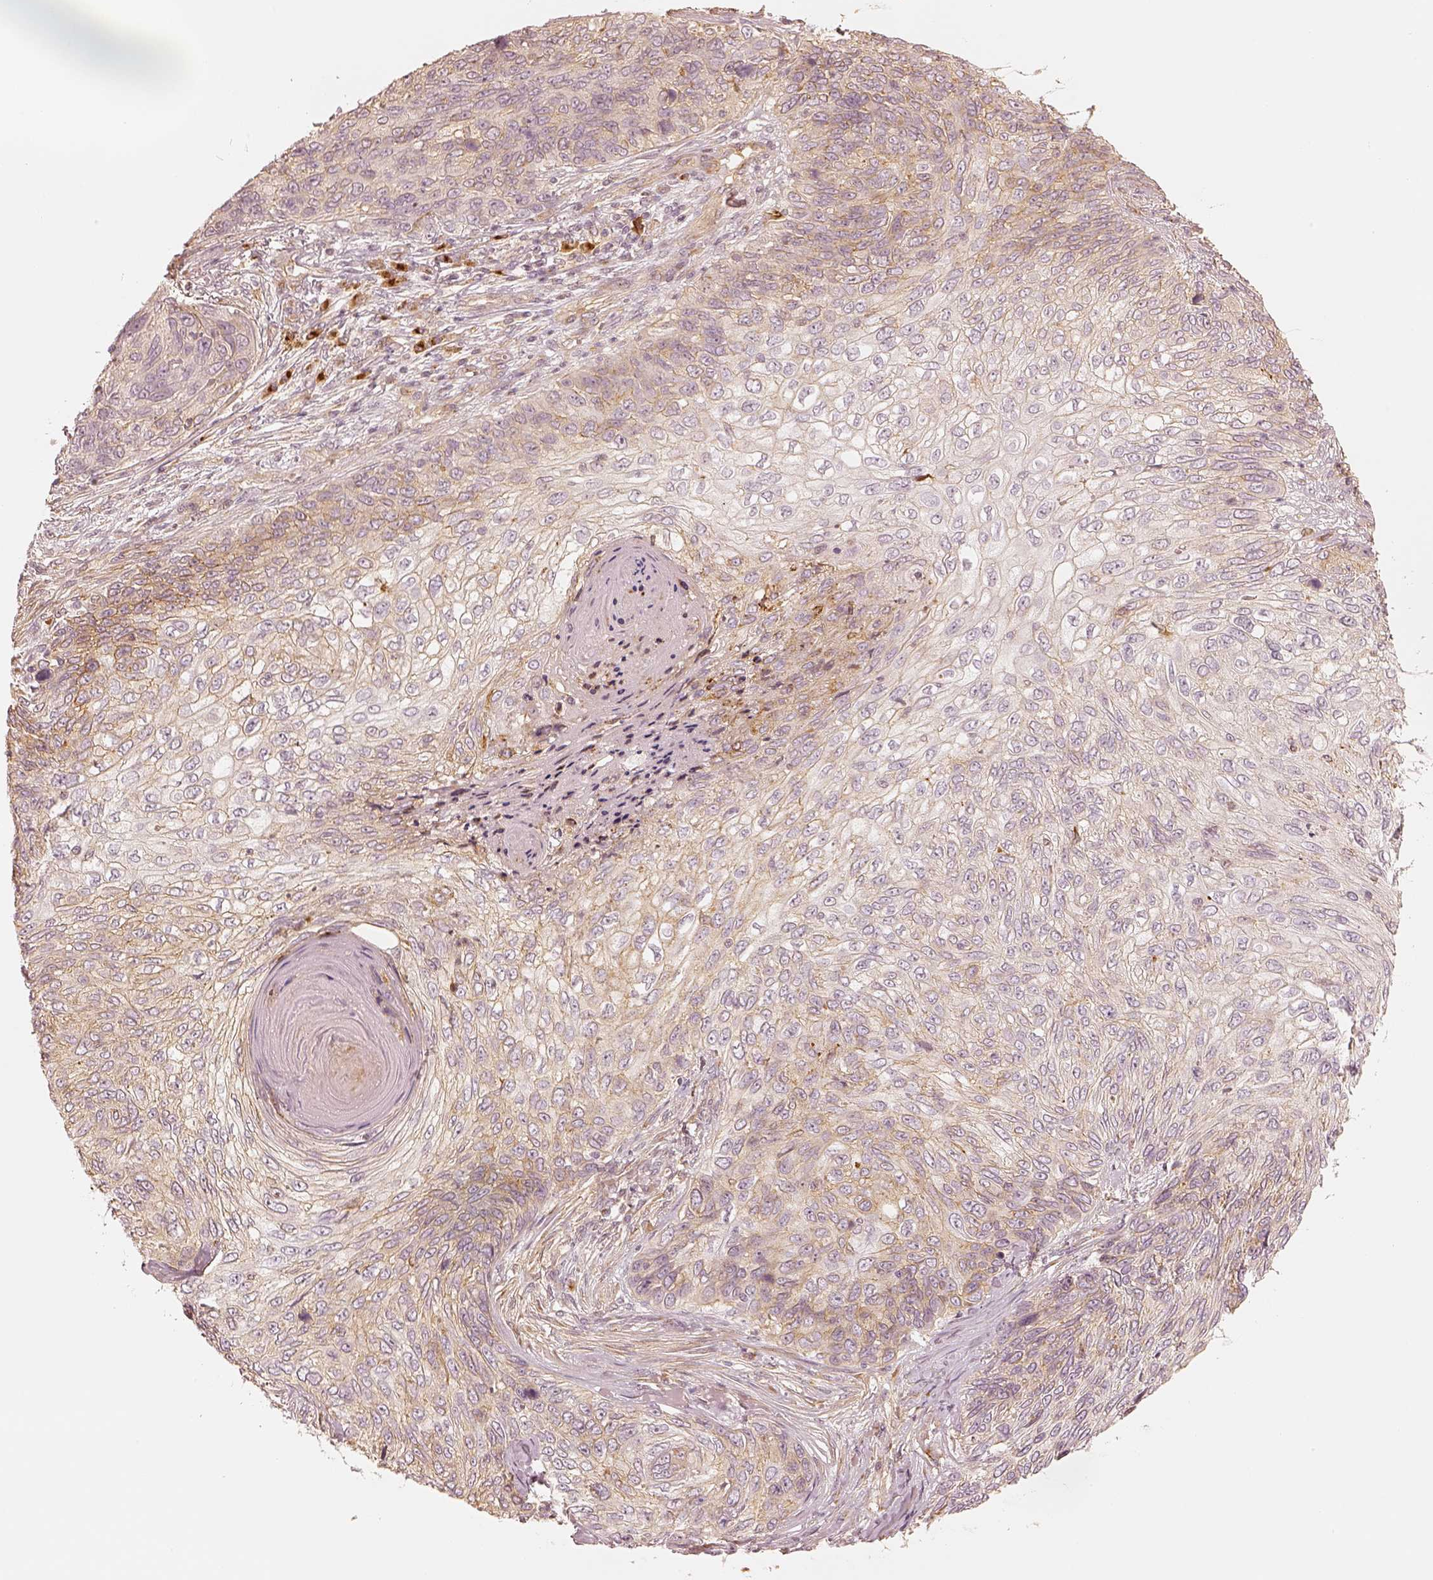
{"staining": {"intensity": "weak", "quantity": "<25%", "location": "cytoplasmic/membranous"}, "tissue": "skin cancer", "cell_type": "Tumor cells", "image_type": "cancer", "snomed": [{"axis": "morphology", "description": "Squamous cell carcinoma, NOS"}, {"axis": "topography", "description": "Skin"}], "caption": "Tumor cells are negative for protein expression in human squamous cell carcinoma (skin). (Brightfield microscopy of DAB (3,3'-diaminobenzidine) immunohistochemistry (IHC) at high magnification).", "gene": "GORASP2", "patient": {"sex": "male", "age": 92}}